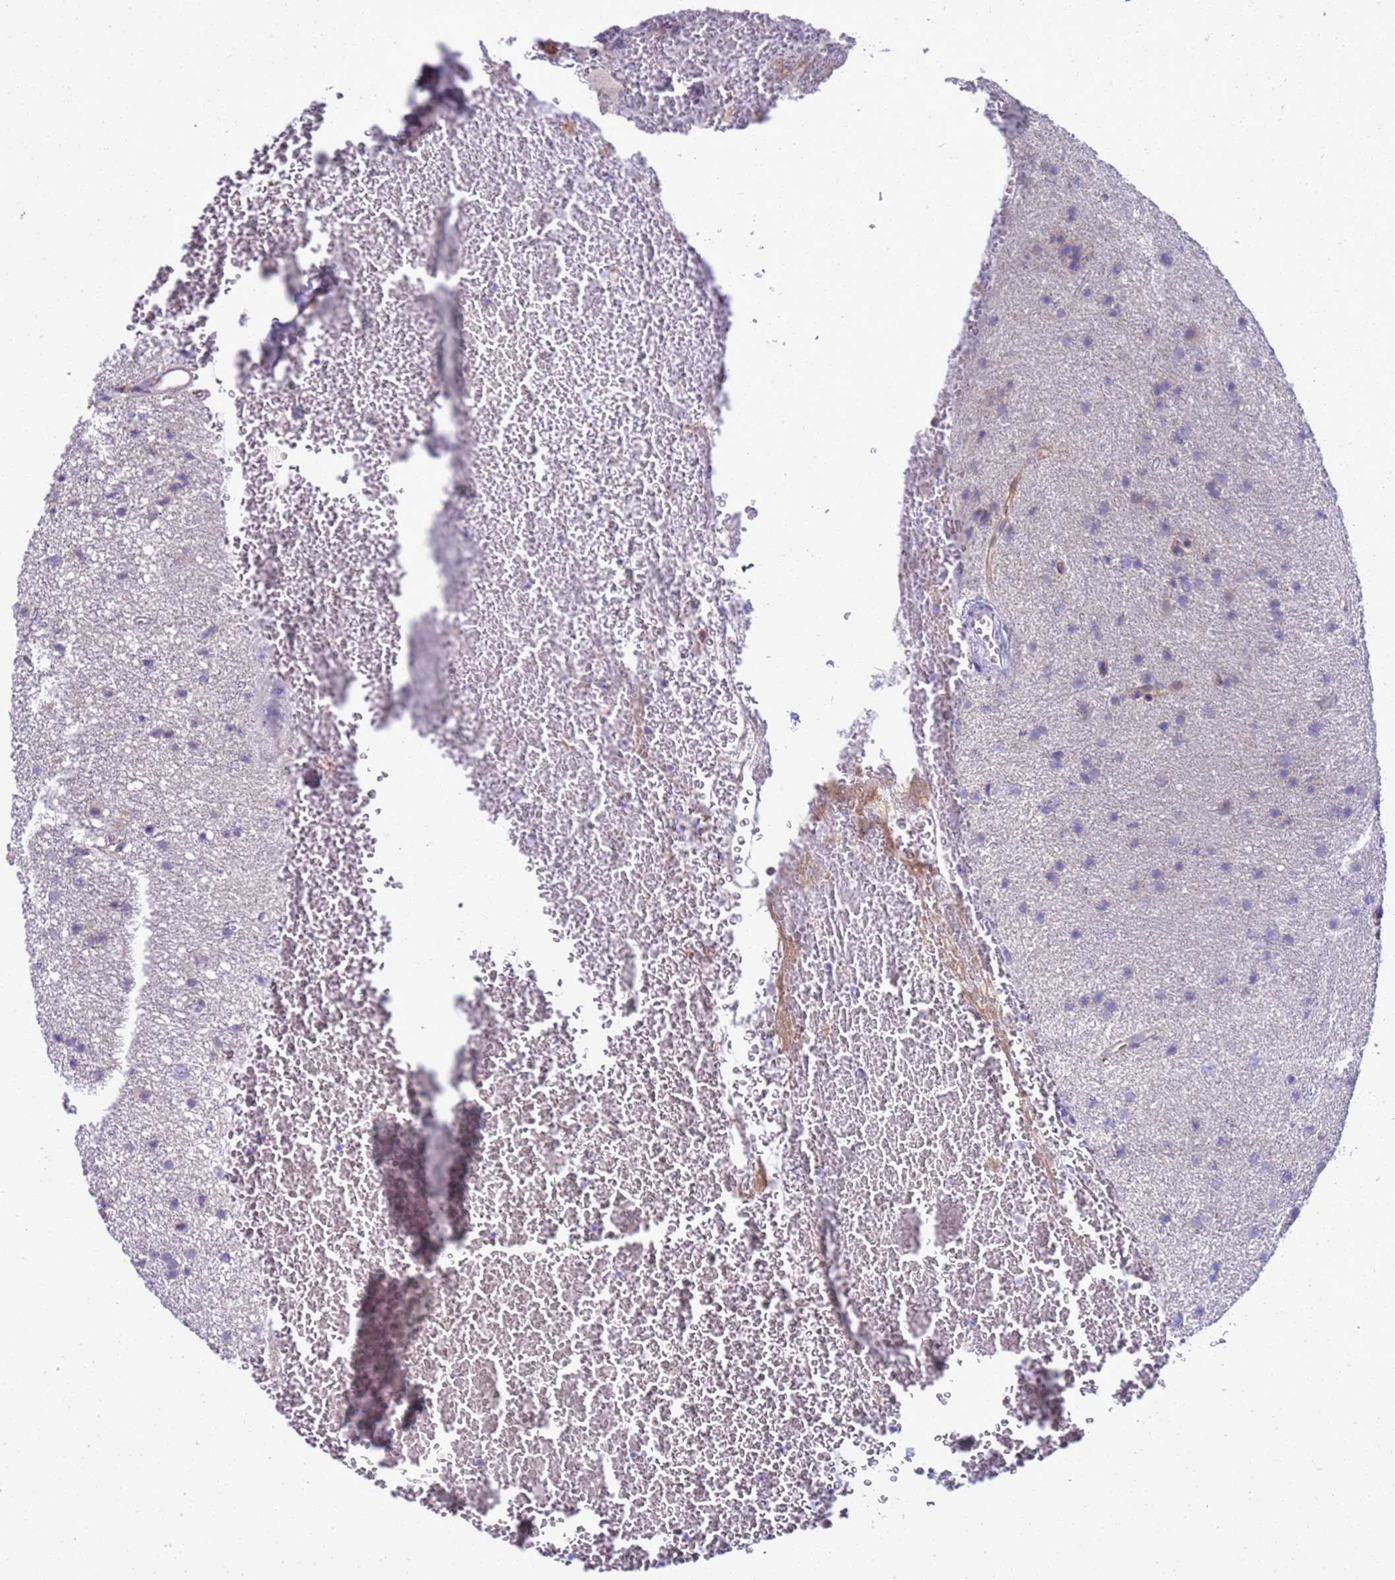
{"staining": {"intensity": "negative", "quantity": "none", "location": "none"}, "tissue": "glioma", "cell_type": "Tumor cells", "image_type": "cancer", "snomed": [{"axis": "morphology", "description": "Glioma, malignant, Low grade"}, {"axis": "topography", "description": "Cerebral cortex"}], "caption": "IHC micrograph of human malignant low-grade glioma stained for a protein (brown), which shows no staining in tumor cells. (Brightfield microscopy of DAB (3,3'-diaminobenzidine) immunohistochemistry at high magnification).", "gene": "LRATD1", "patient": {"sex": "female", "age": 39}}